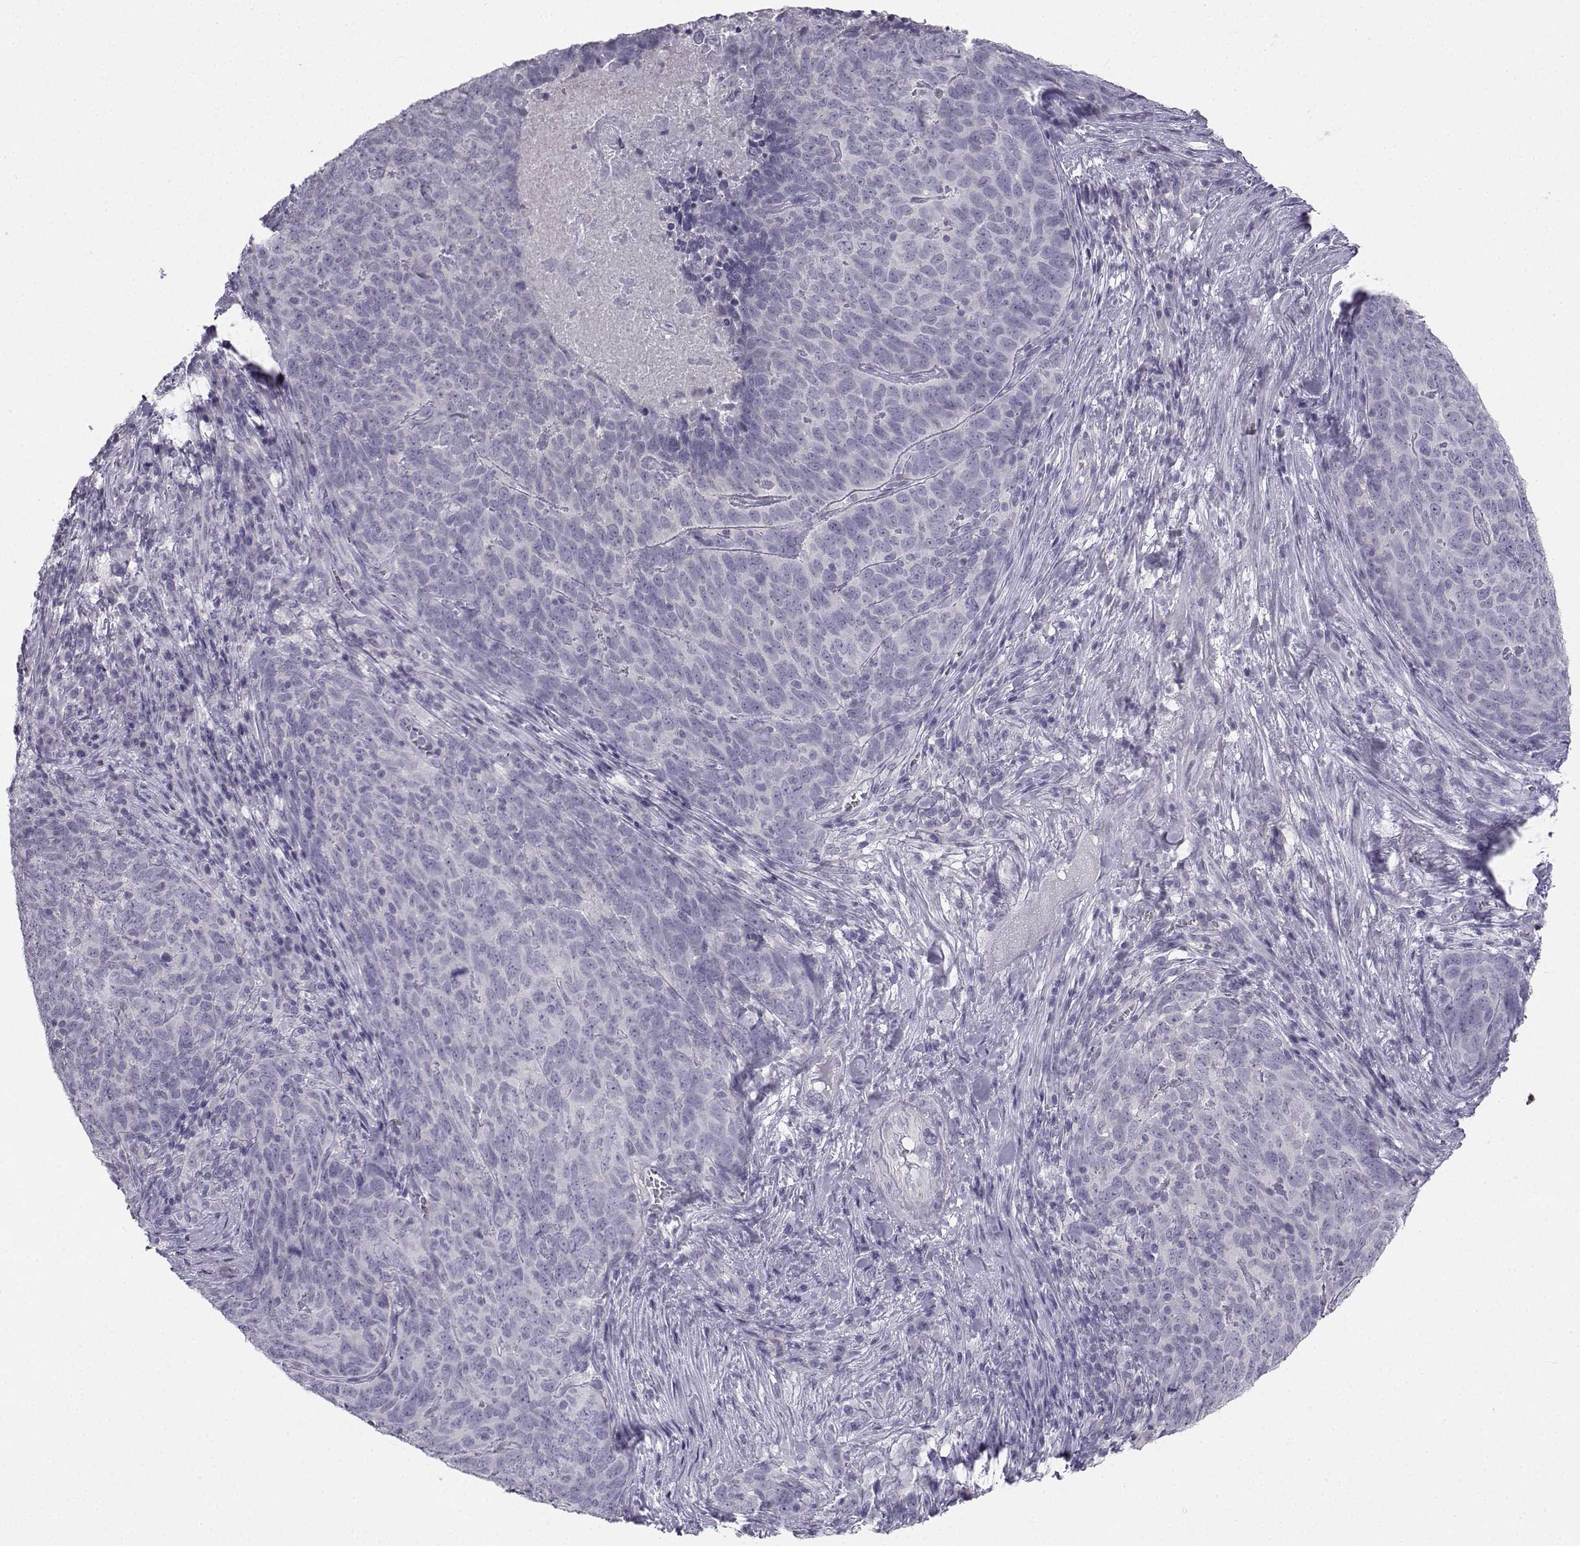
{"staining": {"intensity": "negative", "quantity": "none", "location": "none"}, "tissue": "skin cancer", "cell_type": "Tumor cells", "image_type": "cancer", "snomed": [{"axis": "morphology", "description": "Squamous cell carcinoma, NOS"}, {"axis": "topography", "description": "Skin"}, {"axis": "topography", "description": "Anal"}], "caption": "Immunohistochemistry of human squamous cell carcinoma (skin) demonstrates no staining in tumor cells. (Brightfield microscopy of DAB (3,3'-diaminobenzidine) immunohistochemistry at high magnification).", "gene": "SYCE1", "patient": {"sex": "female", "age": 51}}